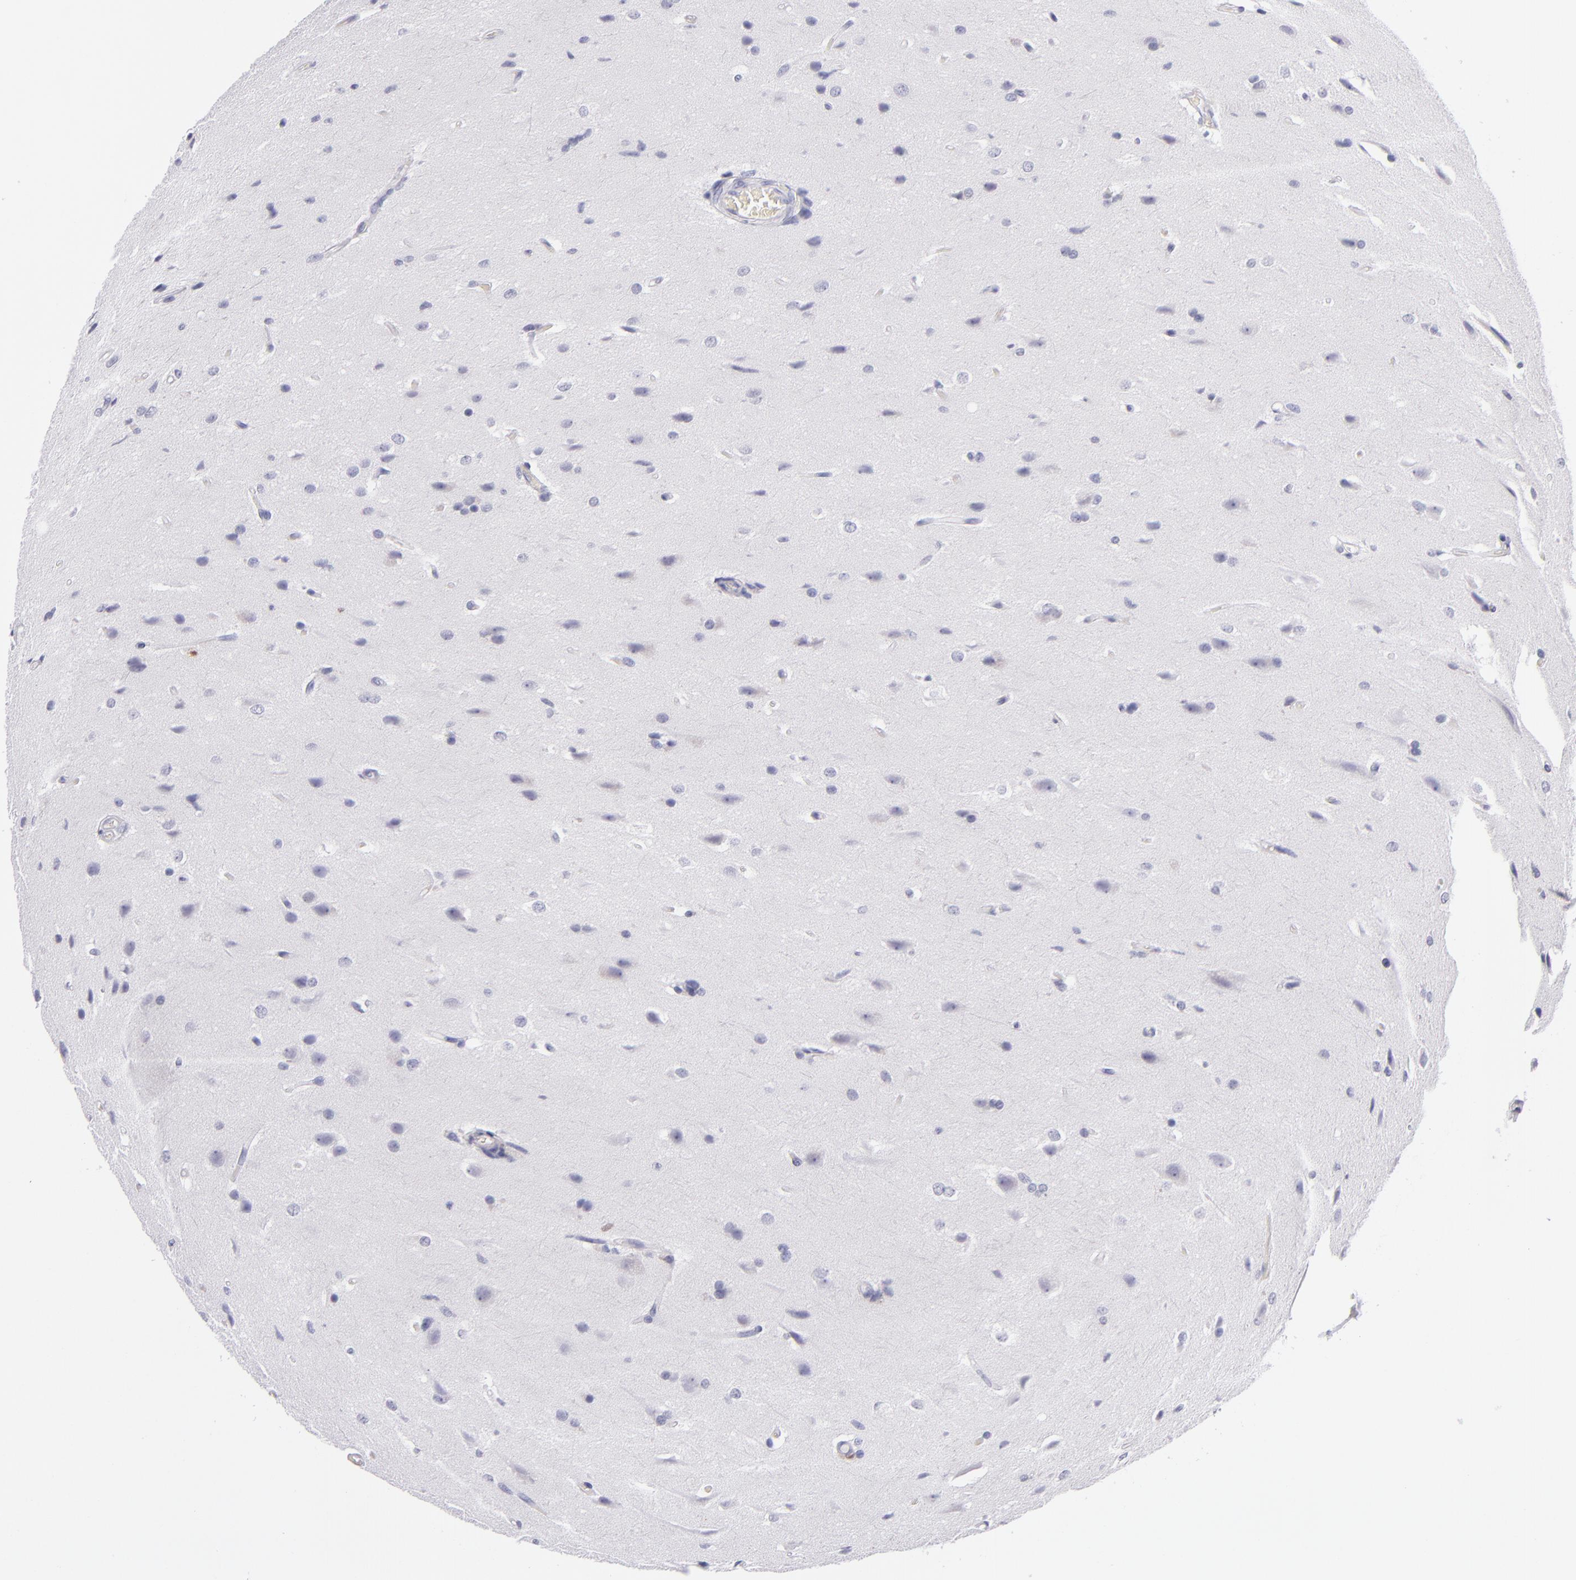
{"staining": {"intensity": "negative", "quantity": "none", "location": "none"}, "tissue": "glioma", "cell_type": "Tumor cells", "image_type": "cancer", "snomed": [{"axis": "morphology", "description": "Glioma, malignant, High grade"}, {"axis": "topography", "description": "Brain"}], "caption": "Tumor cells show no significant positivity in high-grade glioma (malignant).", "gene": "CD48", "patient": {"sex": "male", "age": 68}}